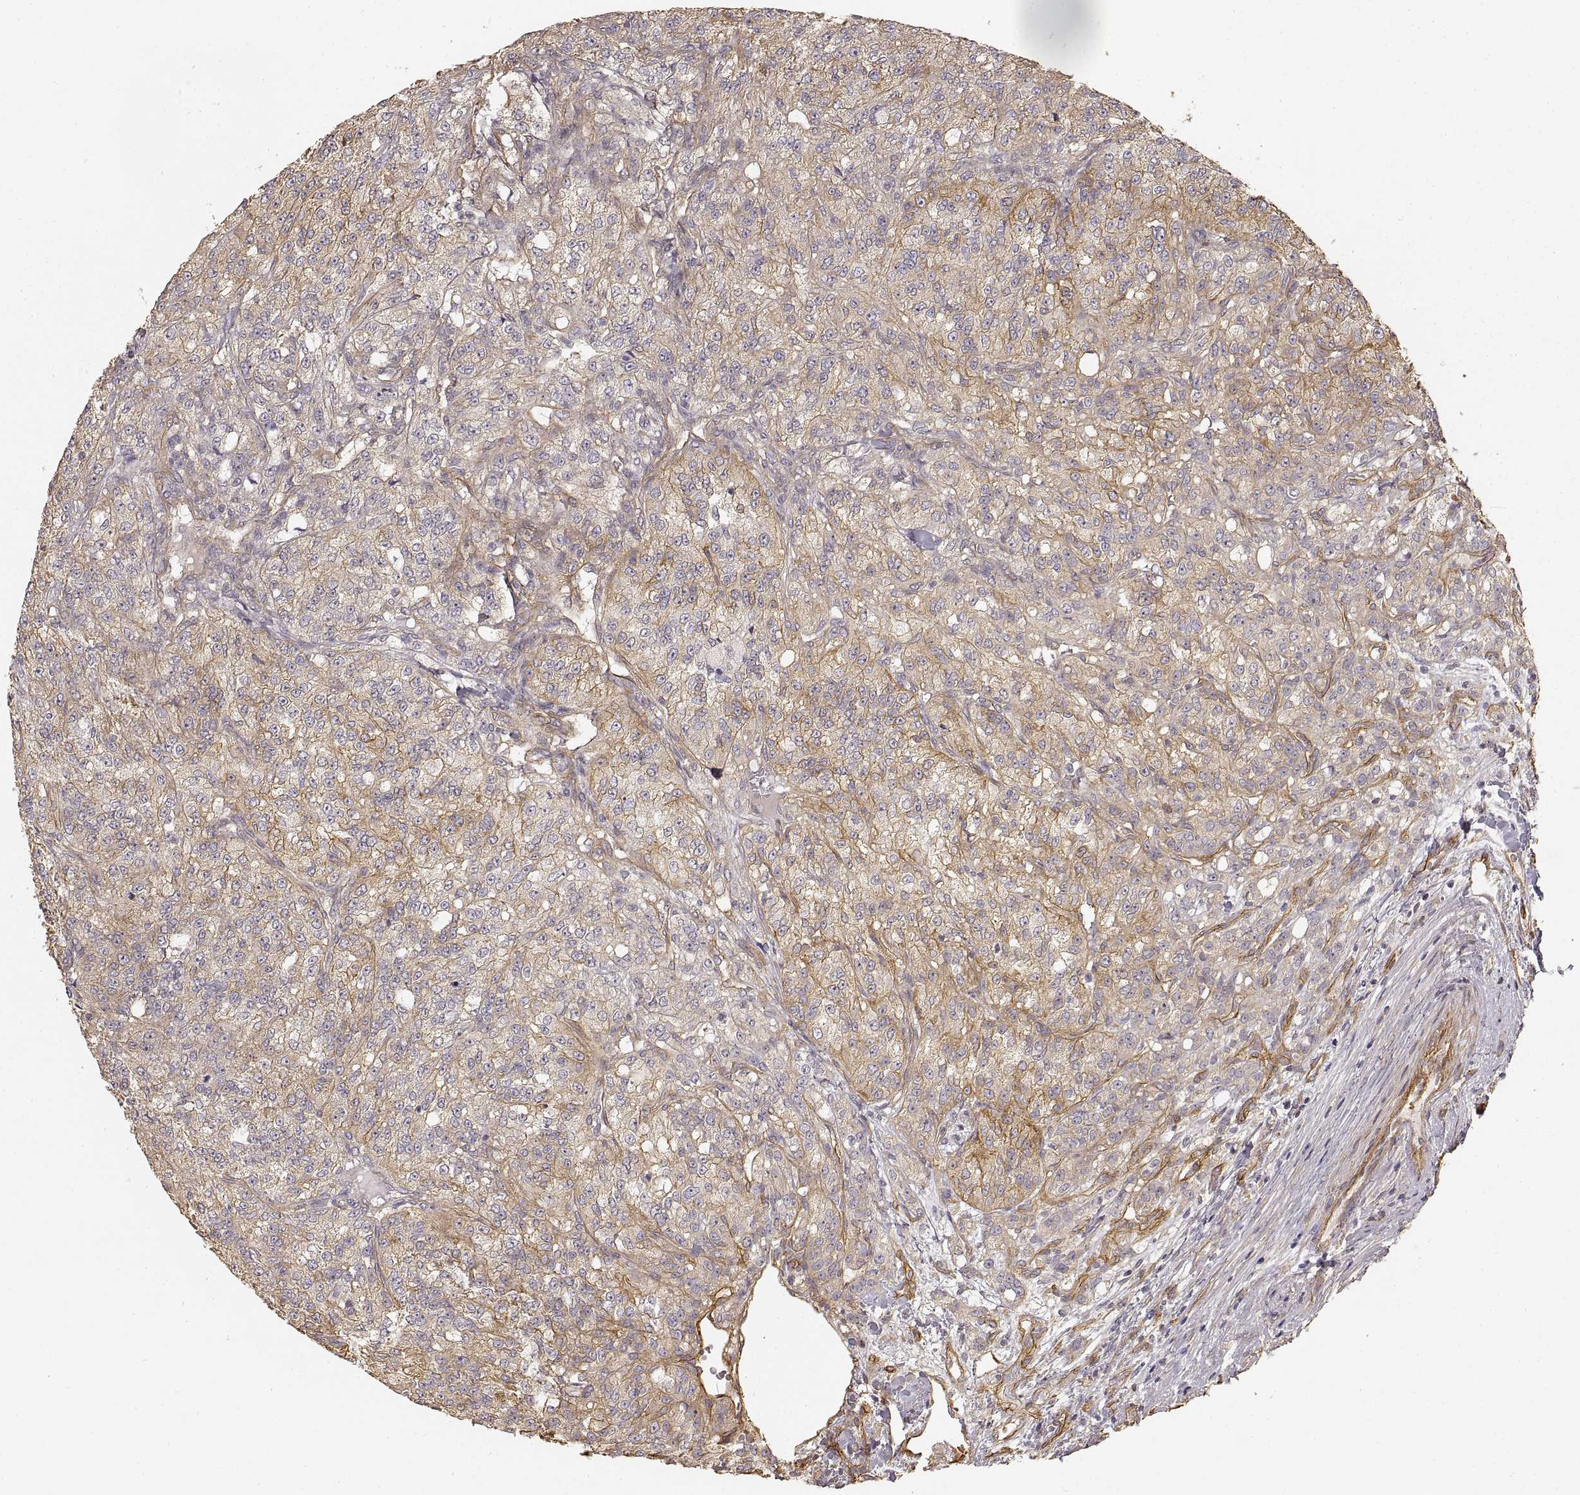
{"staining": {"intensity": "weak", "quantity": ">75%", "location": "cytoplasmic/membranous"}, "tissue": "renal cancer", "cell_type": "Tumor cells", "image_type": "cancer", "snomed": [{"axis": "morphology", "description": "Adenocarcinoma, NOS"}, {"axis": "topography", "description": "Kidney"}], "caption": "Human renal cancer stained with a protein marker reveals weak staining in tumor cells.", "gene": "LAMA4", "patient": {"sex": "female", "age": 63}}